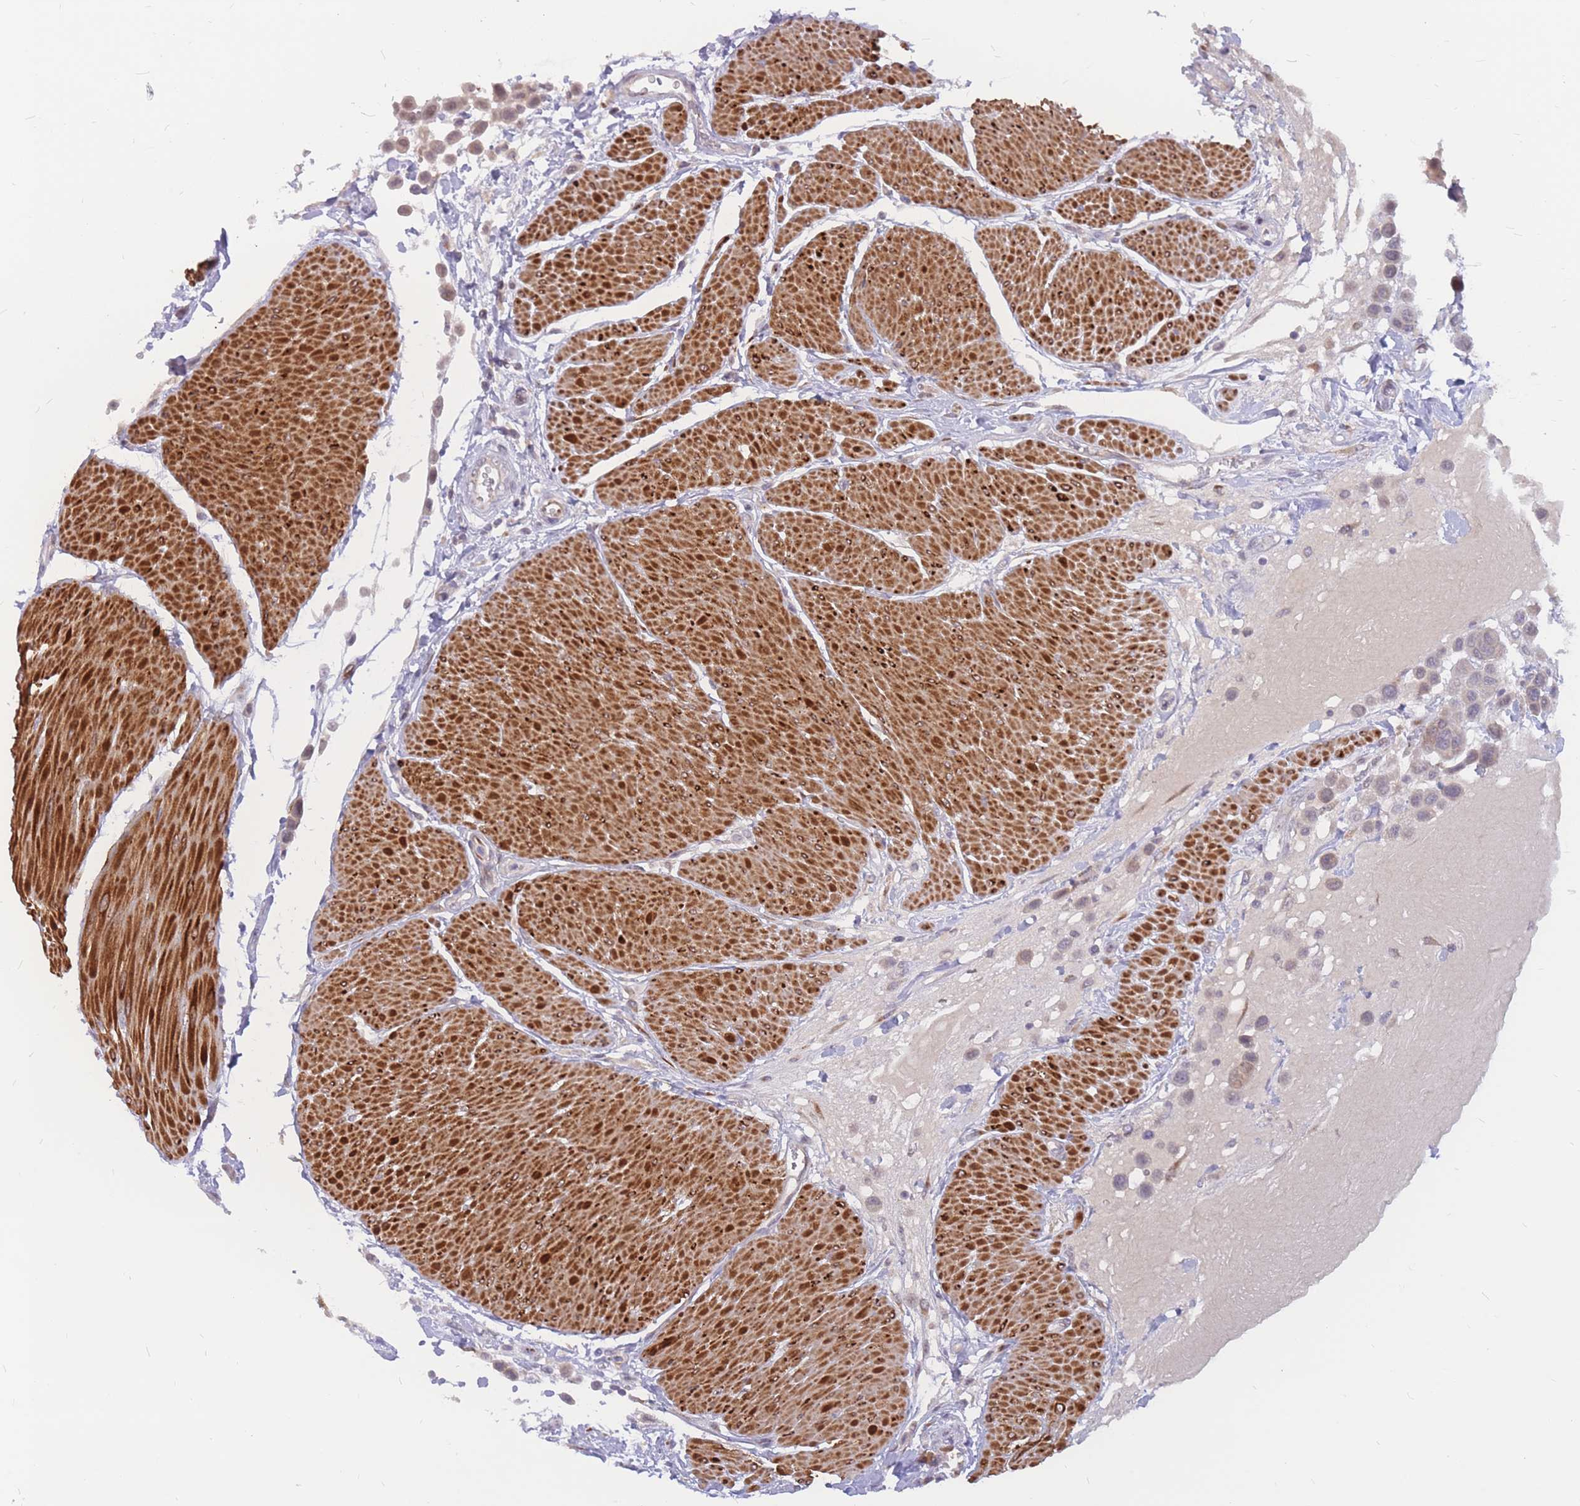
{"staining": {"intensity": "weak", "quantity": "<25%", "location": "cytoplasmic/membranous"}, "tissue": "urothelial cancer", "cell_type": "Tumor cells", "image_type": "cancer", "snomed": [{"axis": "morphology", "description": "Urothelial carcinoma, High grade"}, {"axis": "topography", "description": "Urinary bladder"}], "caption": "Immunohistochemical staining of urothelial cancer shows no significant expression in tumor cells.", "gene": "ADD2", "patient": {"sex": "male", "age": 50}}